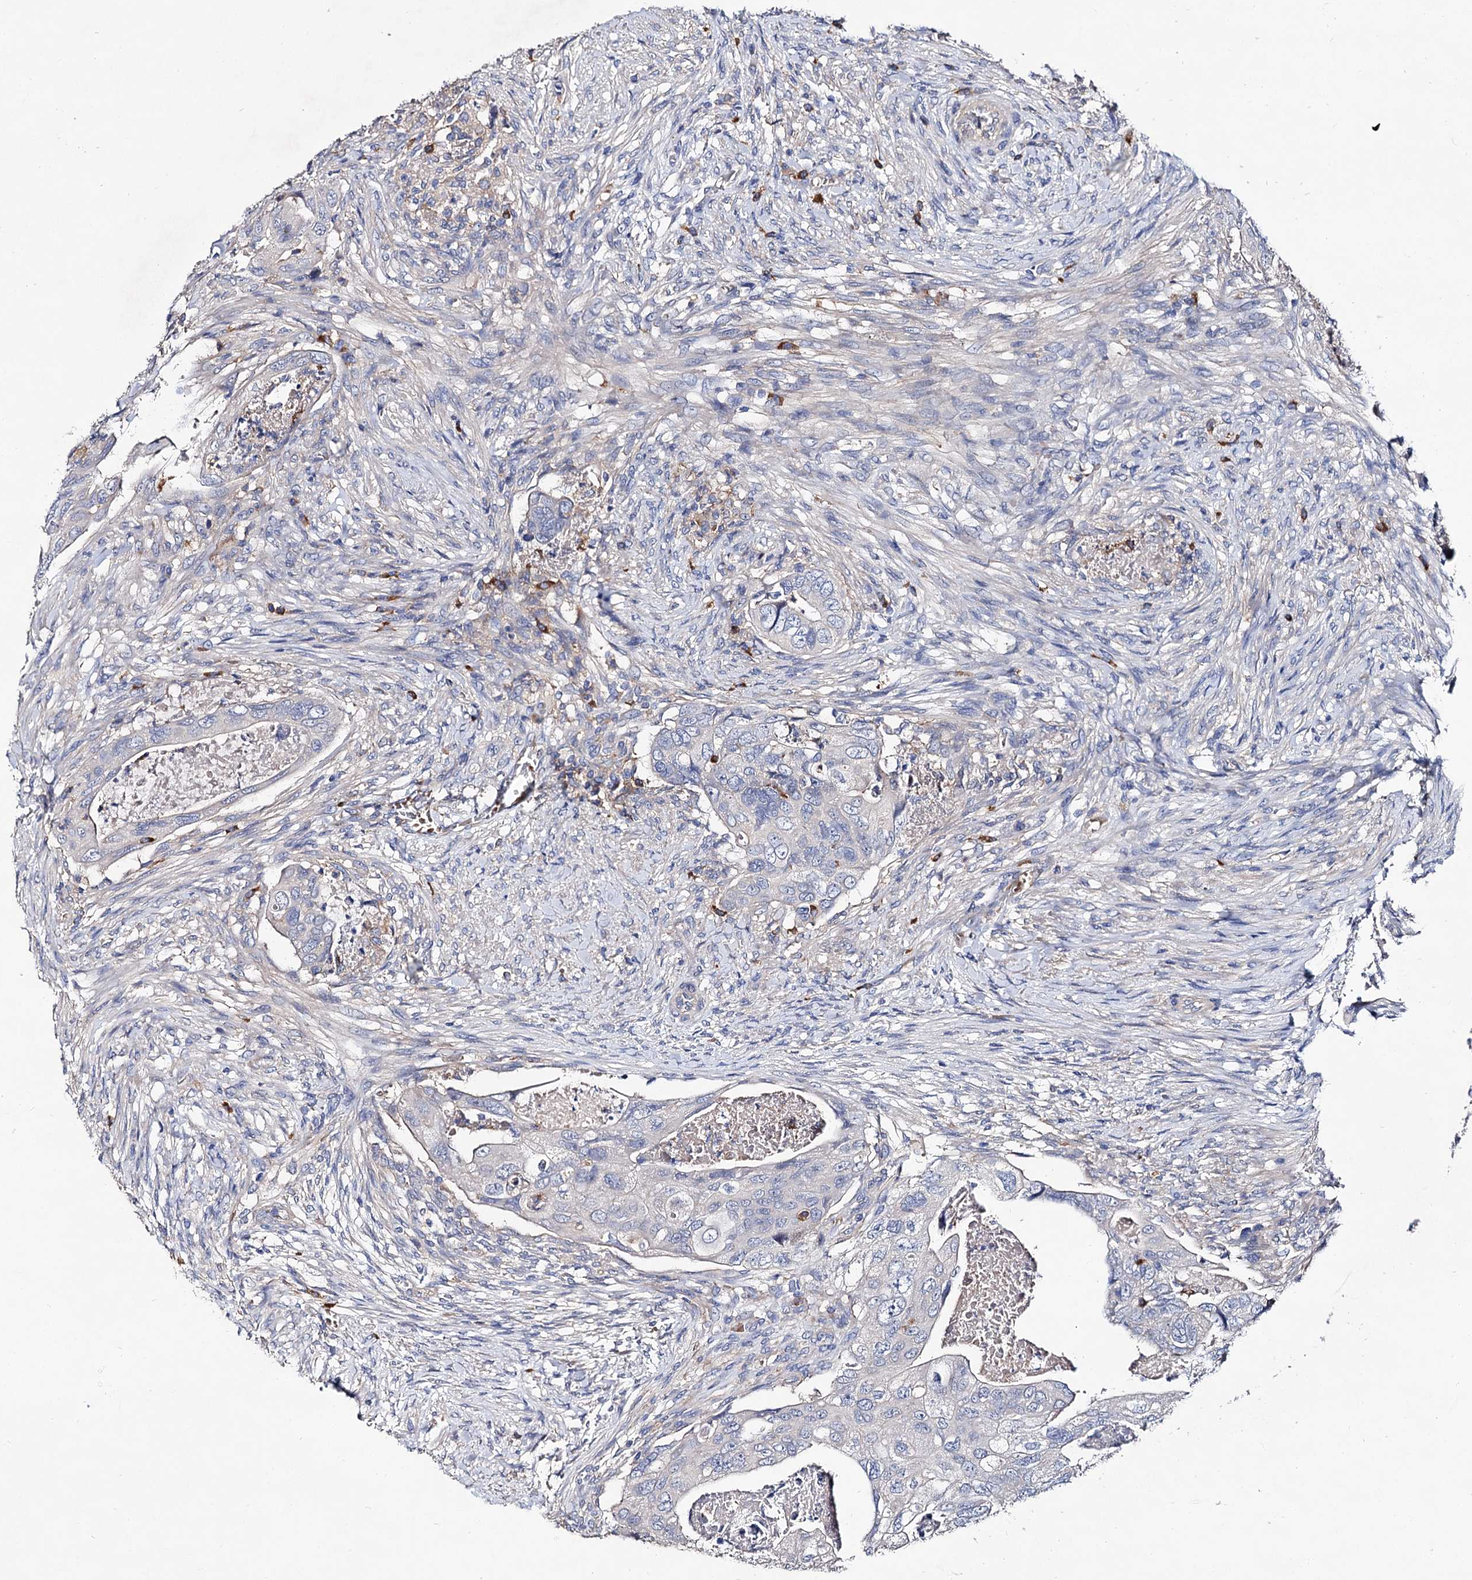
{"staining": {"intensity": "negative", "quantity": "none", "location": "none"}, "tissue": "colorectal cancer", "cell_type": "Tumor cells", "image_type": "cancer", "snomed": [{"axis": "morphology", "description": "Adenocarcinoma, NOS"}, {"axis": "topography", "description": "Rectum"}], "caption": "Immunohistochemistry image of neoplastic tissue: human colorectal cancer (adenocarcinoma) stained with DAB (3,3'-diaminobenzidine) reveals no significant protein positivity in tumor cells. (Immunohistochemistry, brightfield microscopy, high magnification).", "gene": "HVCN1", "patient": {"sex": "male", "age": 63}}